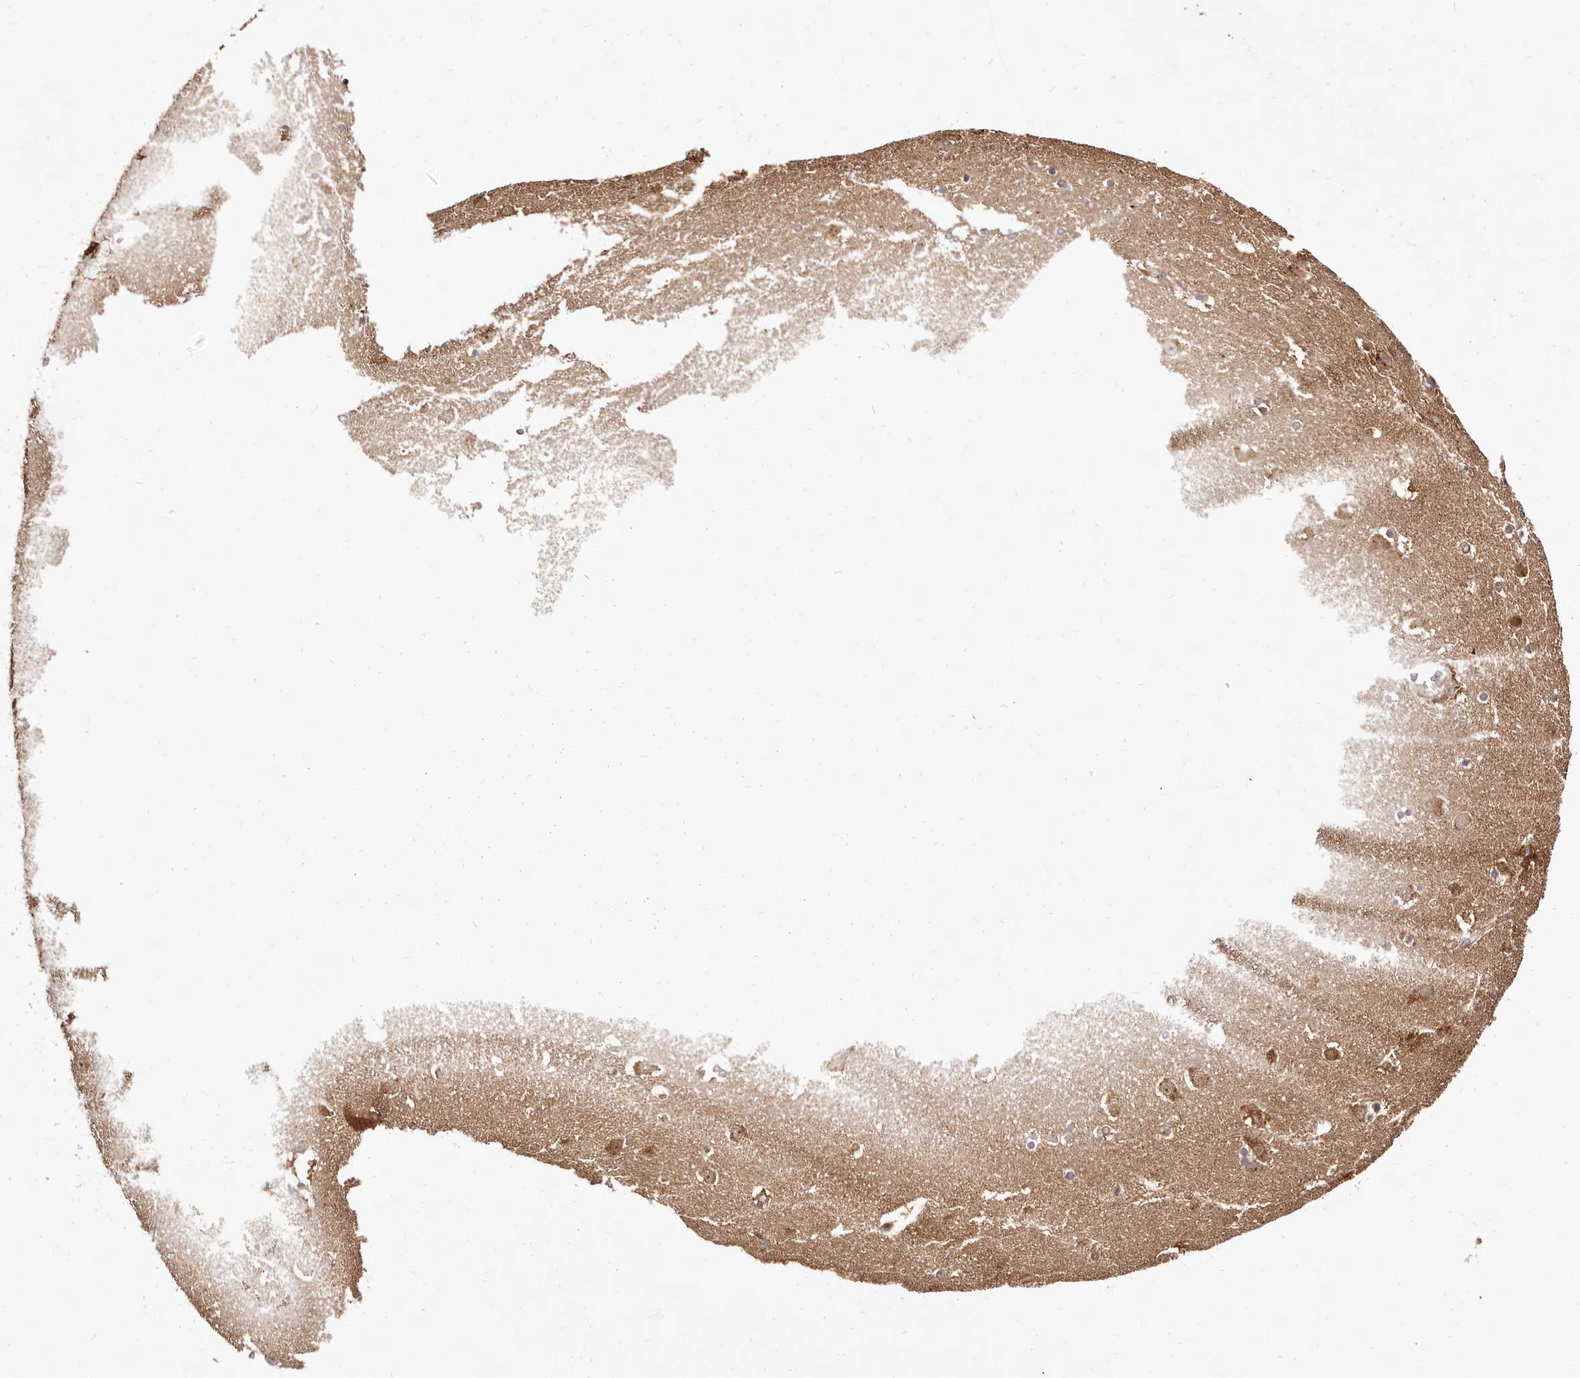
{"staining": {"intensity": "moderate", "quantity": "<25%", "location": "cytoplasmic/membranous"}, "tissue": "caudate", "cell_type": "Glial cells", "image_type": "normal", "snomed": [{"axis": "morphology", "description": "Normal tissue, NOS"}, {"axis": "topography", "description": "Lateral ventricle wall"}], "caption": "A brown stain labels moderate cytoplasmic/membranous expression of a protein in glial cells of normal human caudate. (DAB (3,3'-diaminobenzidine) IHC, brown staining for protein, blue staining for nuclei).", "gene": "MAPK1", "patient": {"sex": "male", "age": 45}}